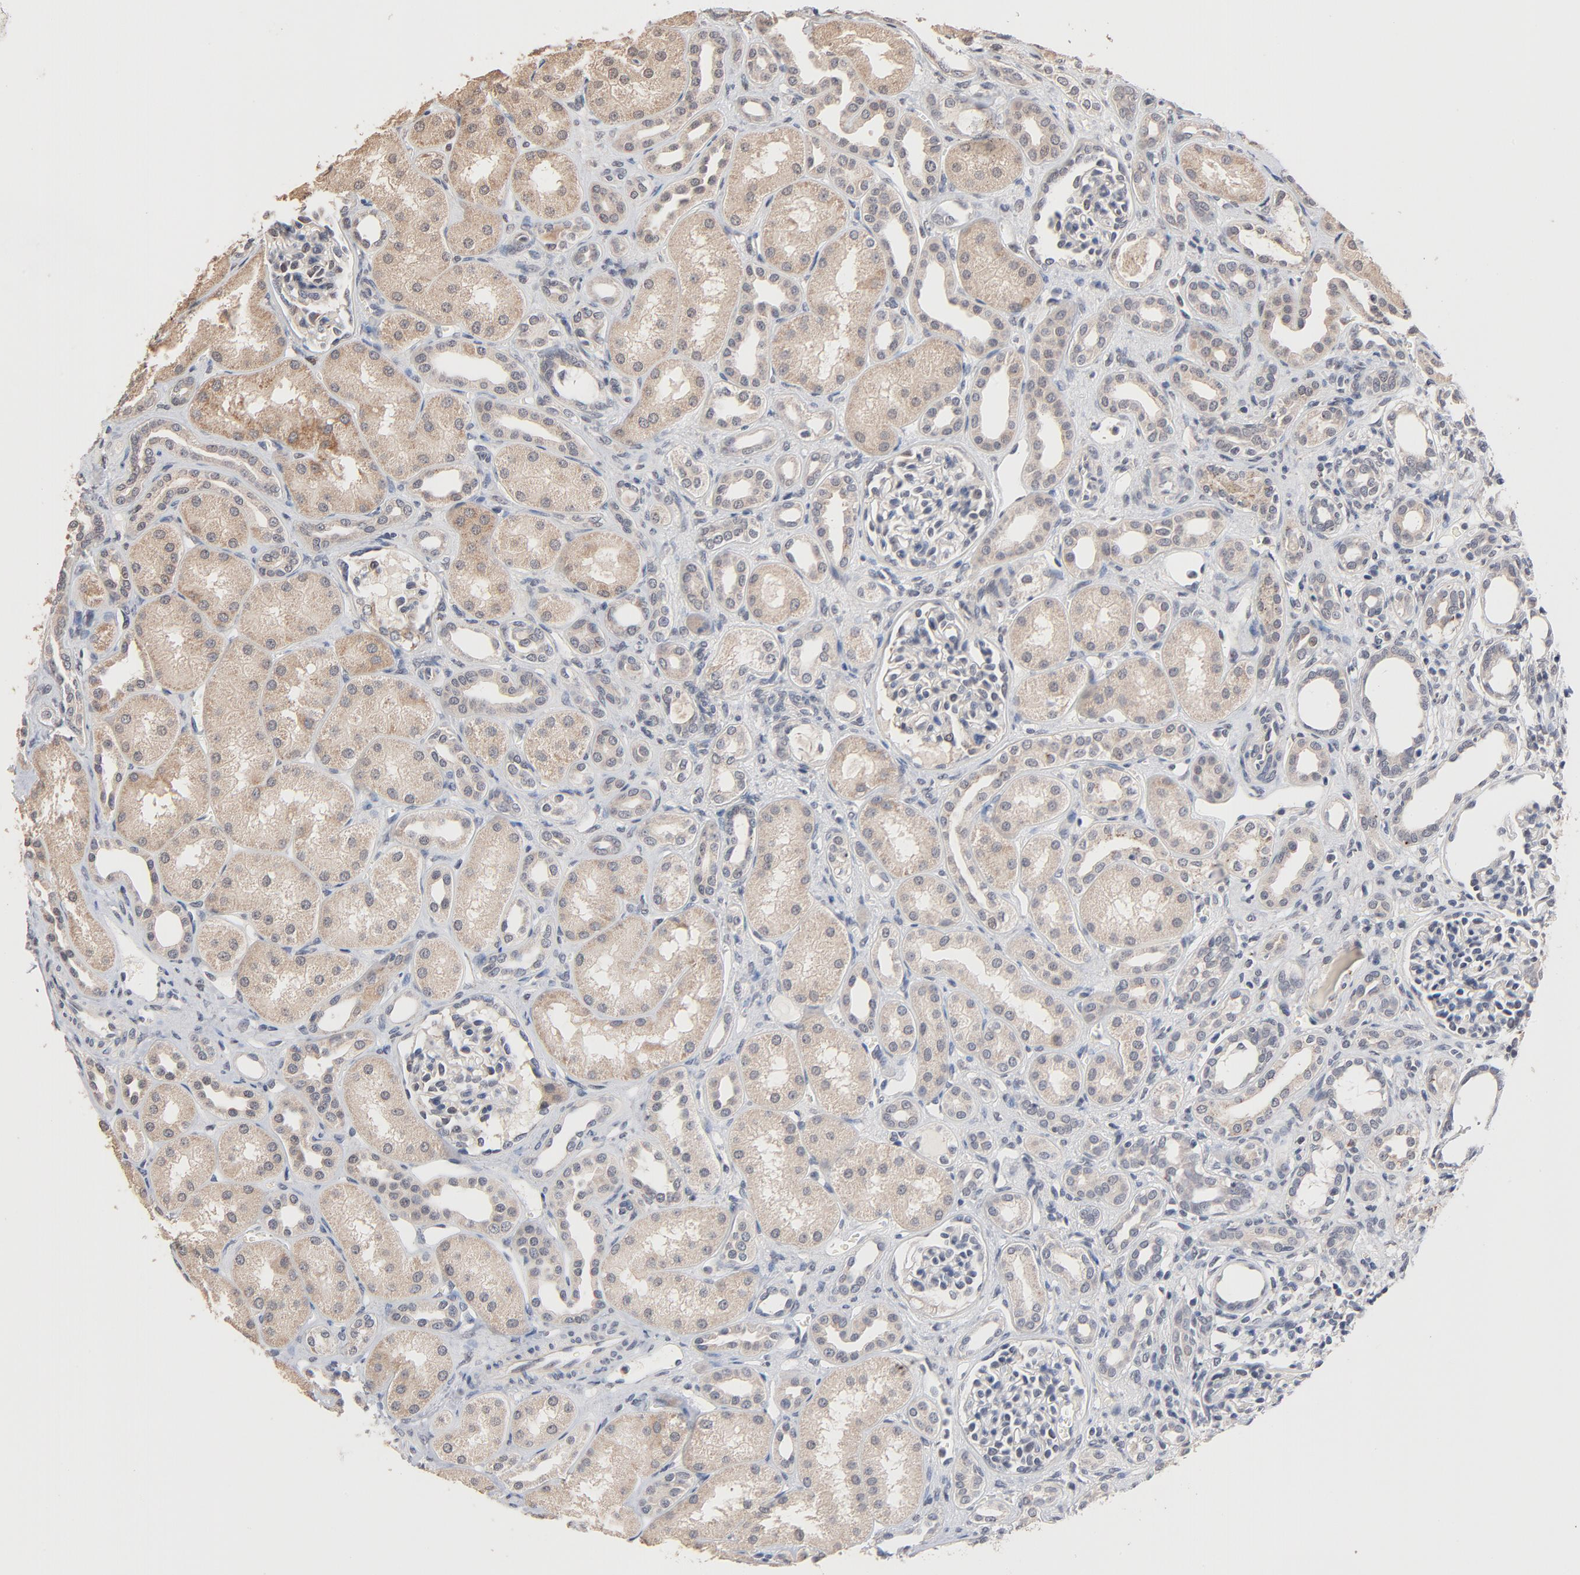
{"staining": {"intensity": "negative", "quantity": "none", "location": "none"}, "tissue": "kidney", "cell_type": "Cells in glomeruli", "image_type": "normal", "snomed": [{"axis": "morphology", "description": "Normal tissue, NOS"}, {"axis": "topography", "description": "Kidney"}], "caption": "The micrograph displays no significant positivity in cells in glomeruli of kidney. (Immunohistochemistry, brightfield microscopy, high magnification).", "gene": "MSL2", "patient": {"sex": "male", "age": 7}}